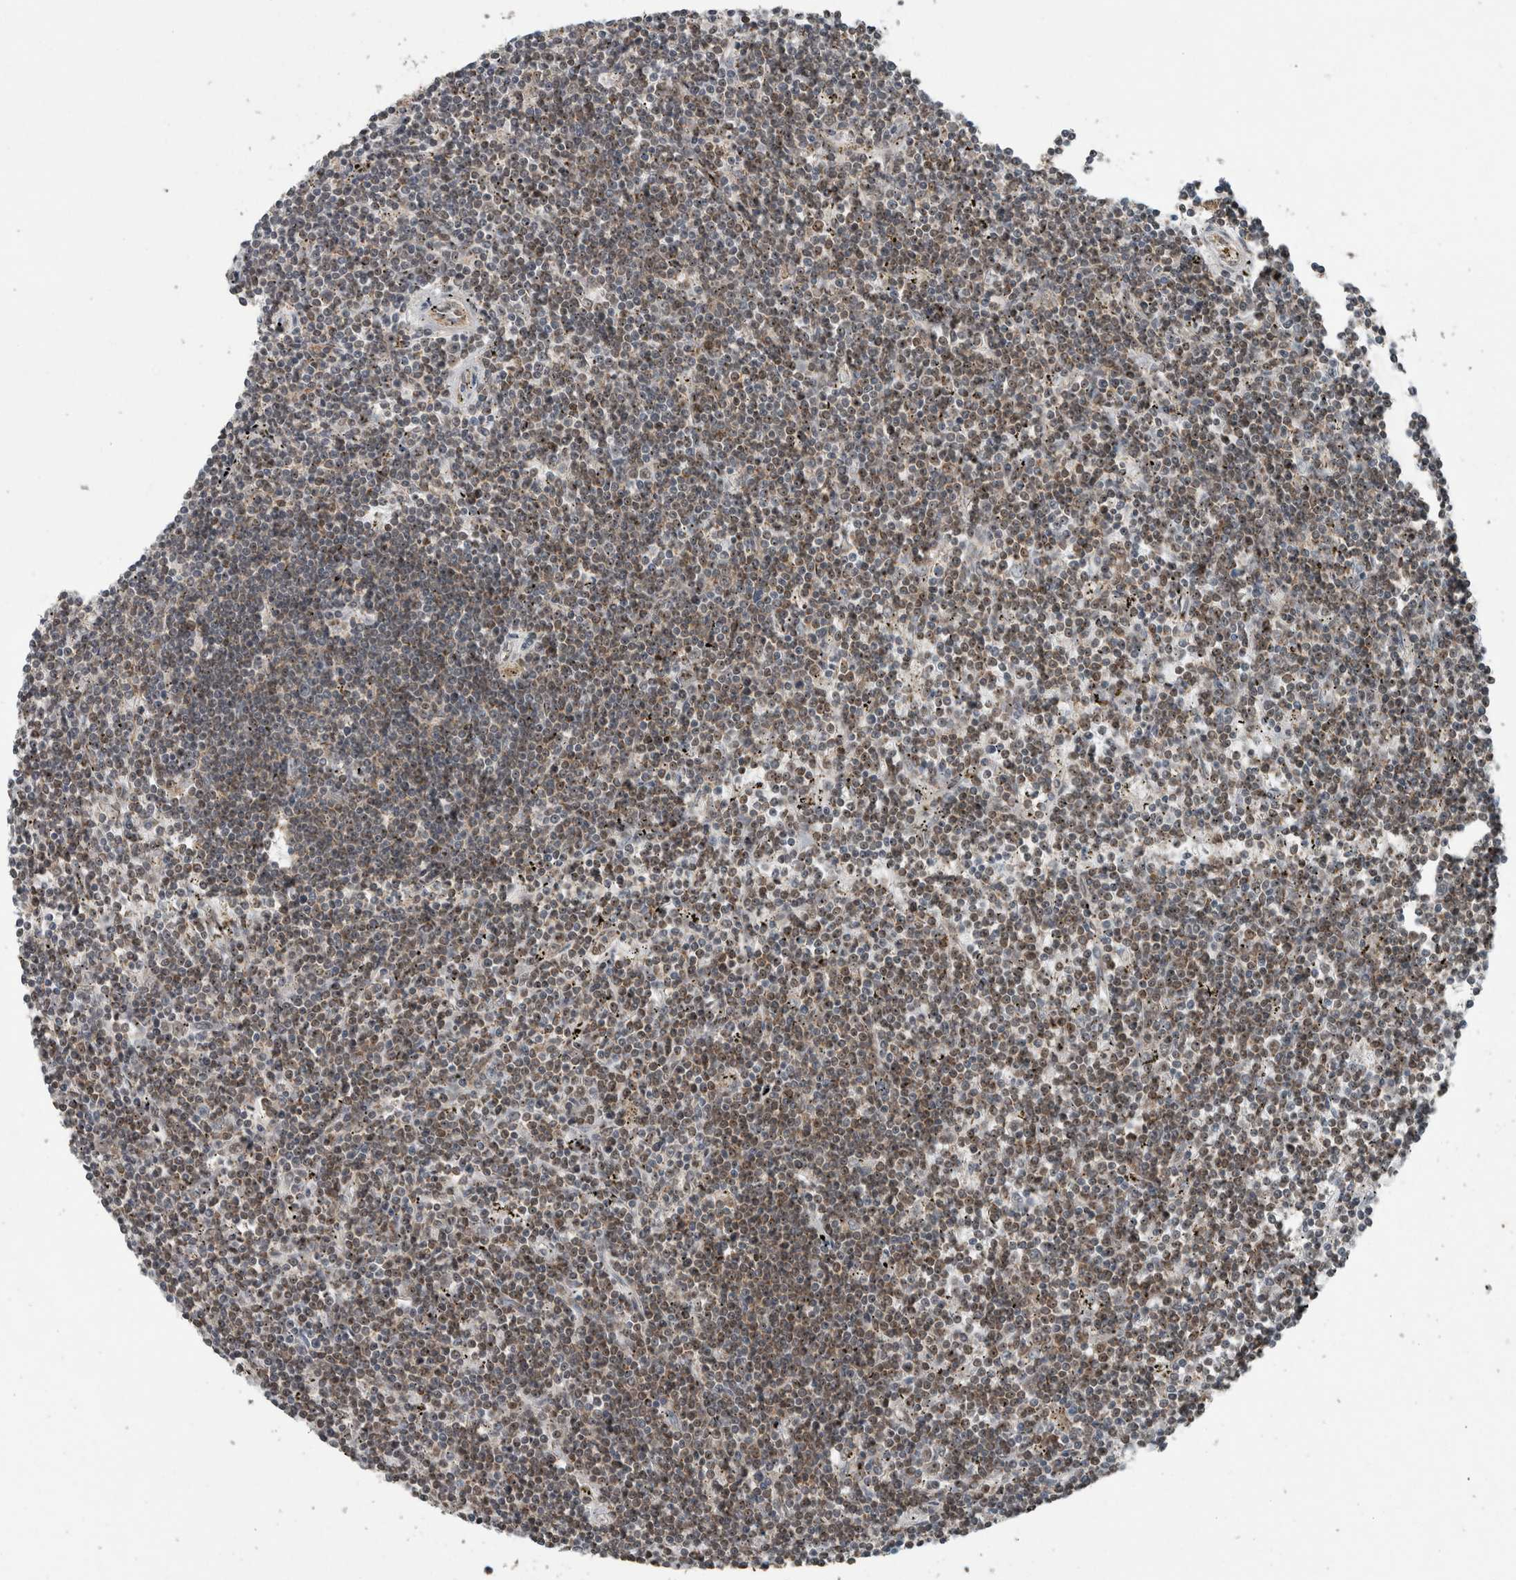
{"staining": {"intensity": "weak", "quantity": "<25%", "location": "cytoplasmic/membranous,nuclear"}, "tissue": "lymphoma", "cell_type": "Tumor cells", "image_type": "cancer", "snomed": [{"axis": "morphology", "description": "Malignant lymphoma, non-Hodgkin's type, Low grade"}, {"axis": "topography", "description": "Spleen"}], "caption": "This is an immunohistochemistry micrograph of low-grade malignant lymphoma, non-Hodgkin's type. There is no expression in tumor cells.", "gene": "MYO1E", "patient": {"sex": "male", "age": 76}}